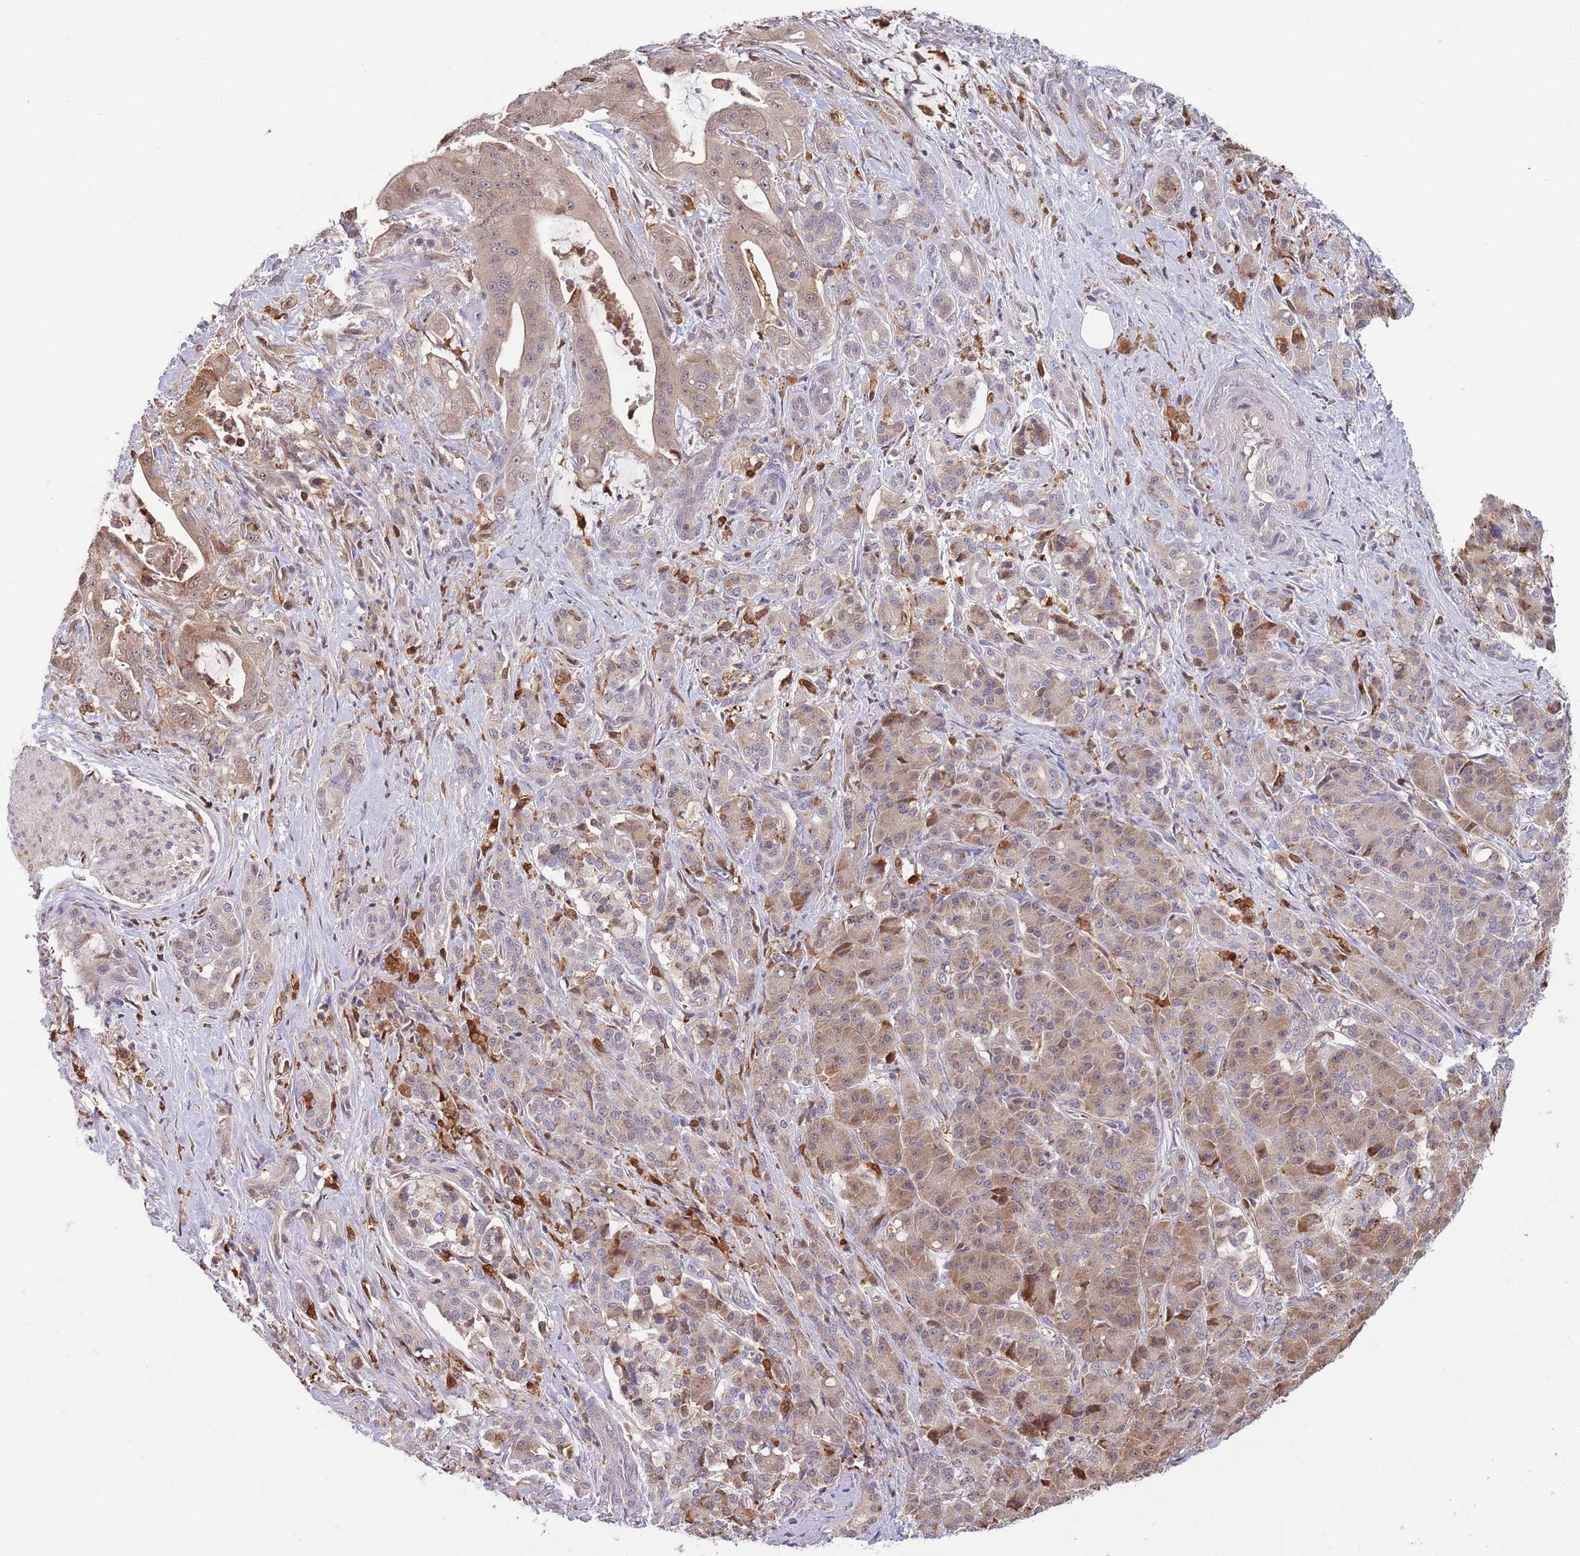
{"staining": {"intensity": "weak", "quantity": ">75%", "location": "cytoplasmic/membranous,nuclear"}, "tissue": "pancreatic cancer", "cell_type": "Tumor cells", "image_type": "cancer", "snomed": [{"axis": "morphology", "description": "Adenocarcinoma, NOS"}, {"axis": "topography", "description": "Pancreas"}], "caption": "High-power microscopy captured an IHC image of pancreatic cancer, revealing weak cytoplasmic/membranous and nuclear positivity in approximately >75% of tumor cells.", "gene": "CCNJL", "patient": {"sex": "male", "age": 57}}